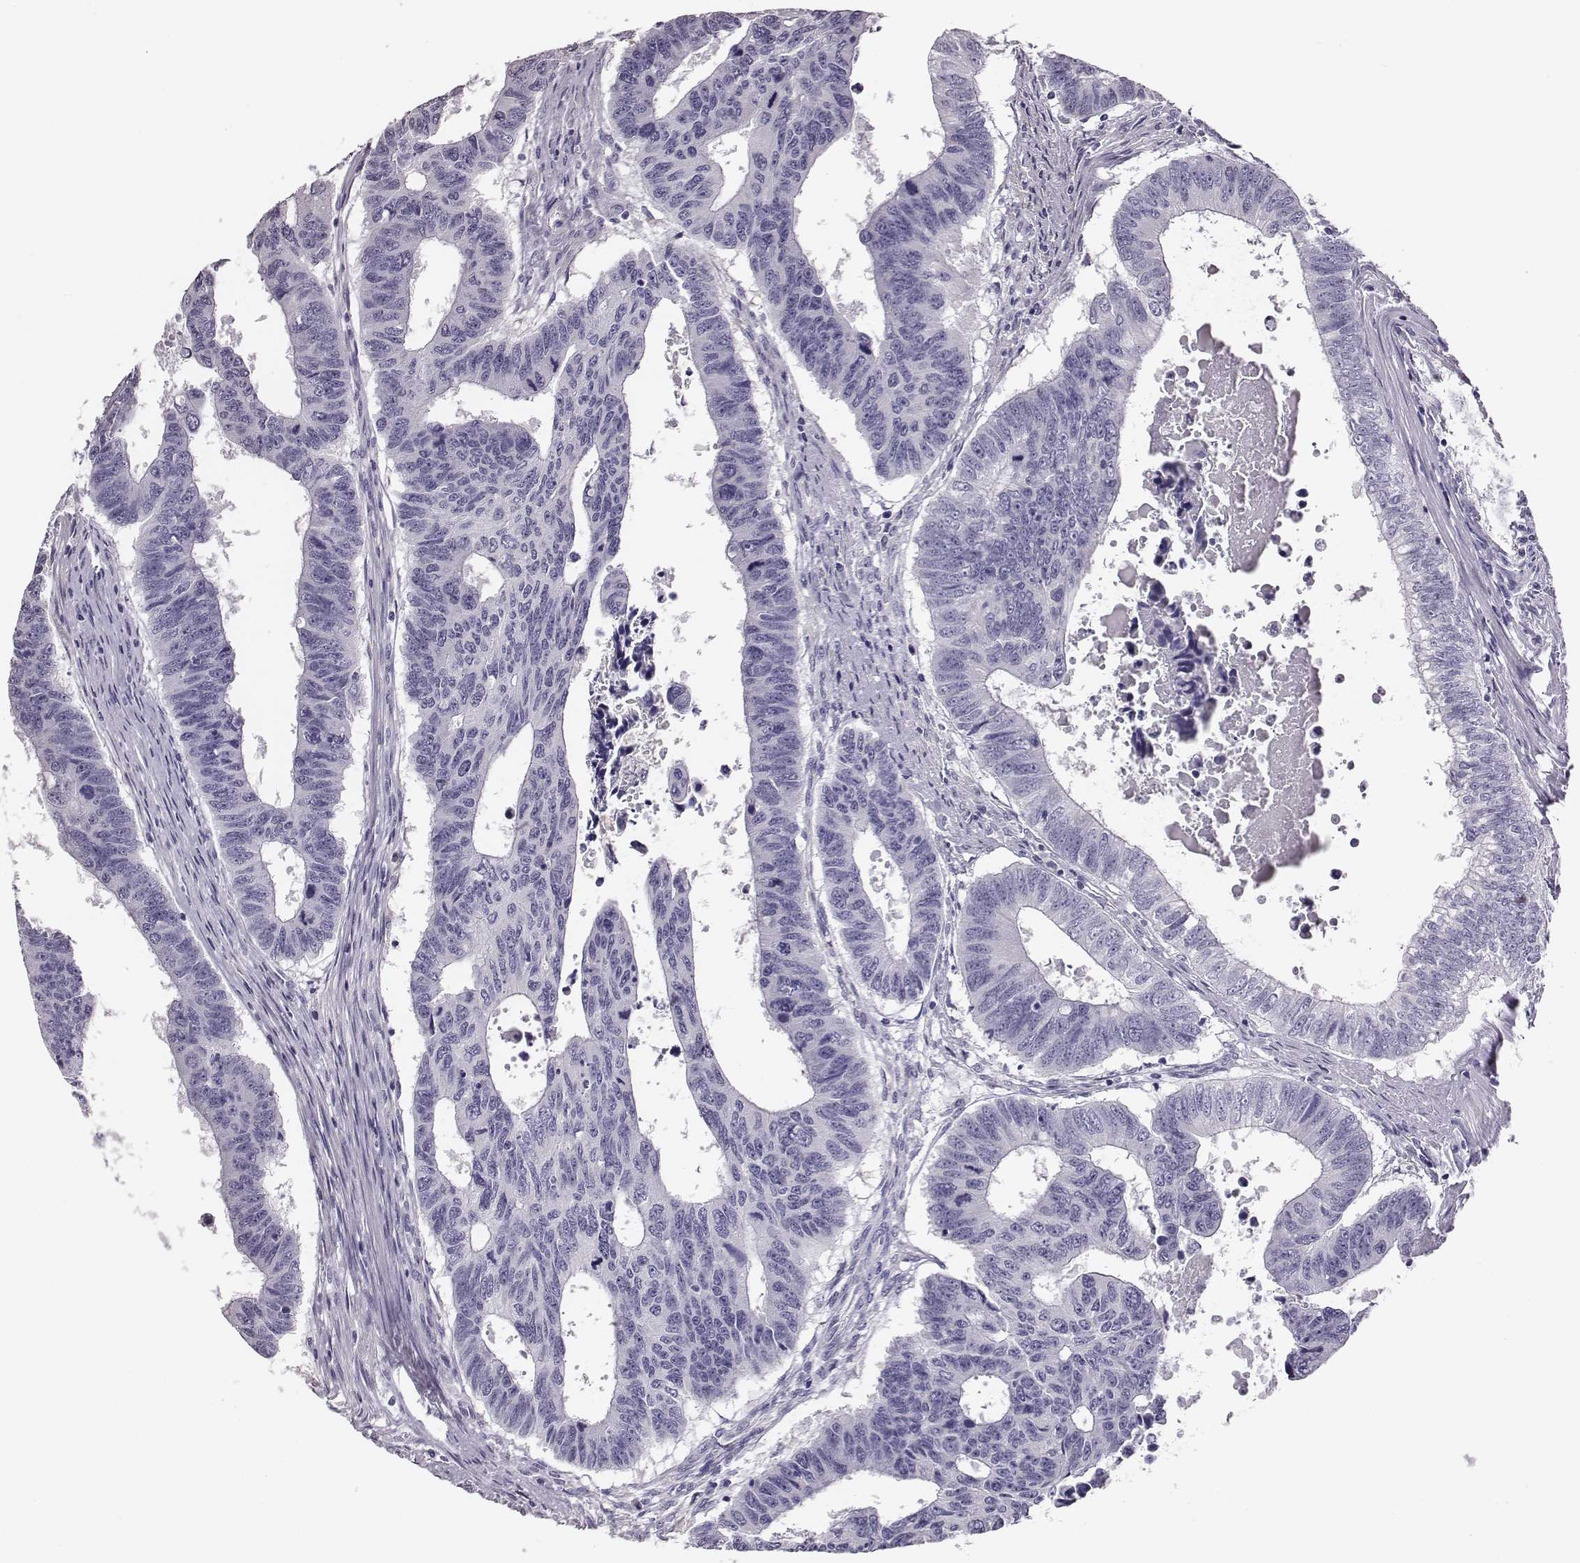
{"staining": {"intensity": "negative", "quantity": "none", "location": "none"}, "tissue": "colorectal cancer", "cell_type": "Tumor cells", "image_type": "cancer", "snomed": [{"axis": "morphology", "description": "Adenocarcinoma, NOS"}, {"axis": "topography", "description": "Rectum"}], "caption": "This is an immunohistochemistry histopathology image of human adenocarcinoma (colorectal). There is no expression in tumor cells.", "gene": "GUCA1A", "patient": {"sex": "female", "age": 85}}